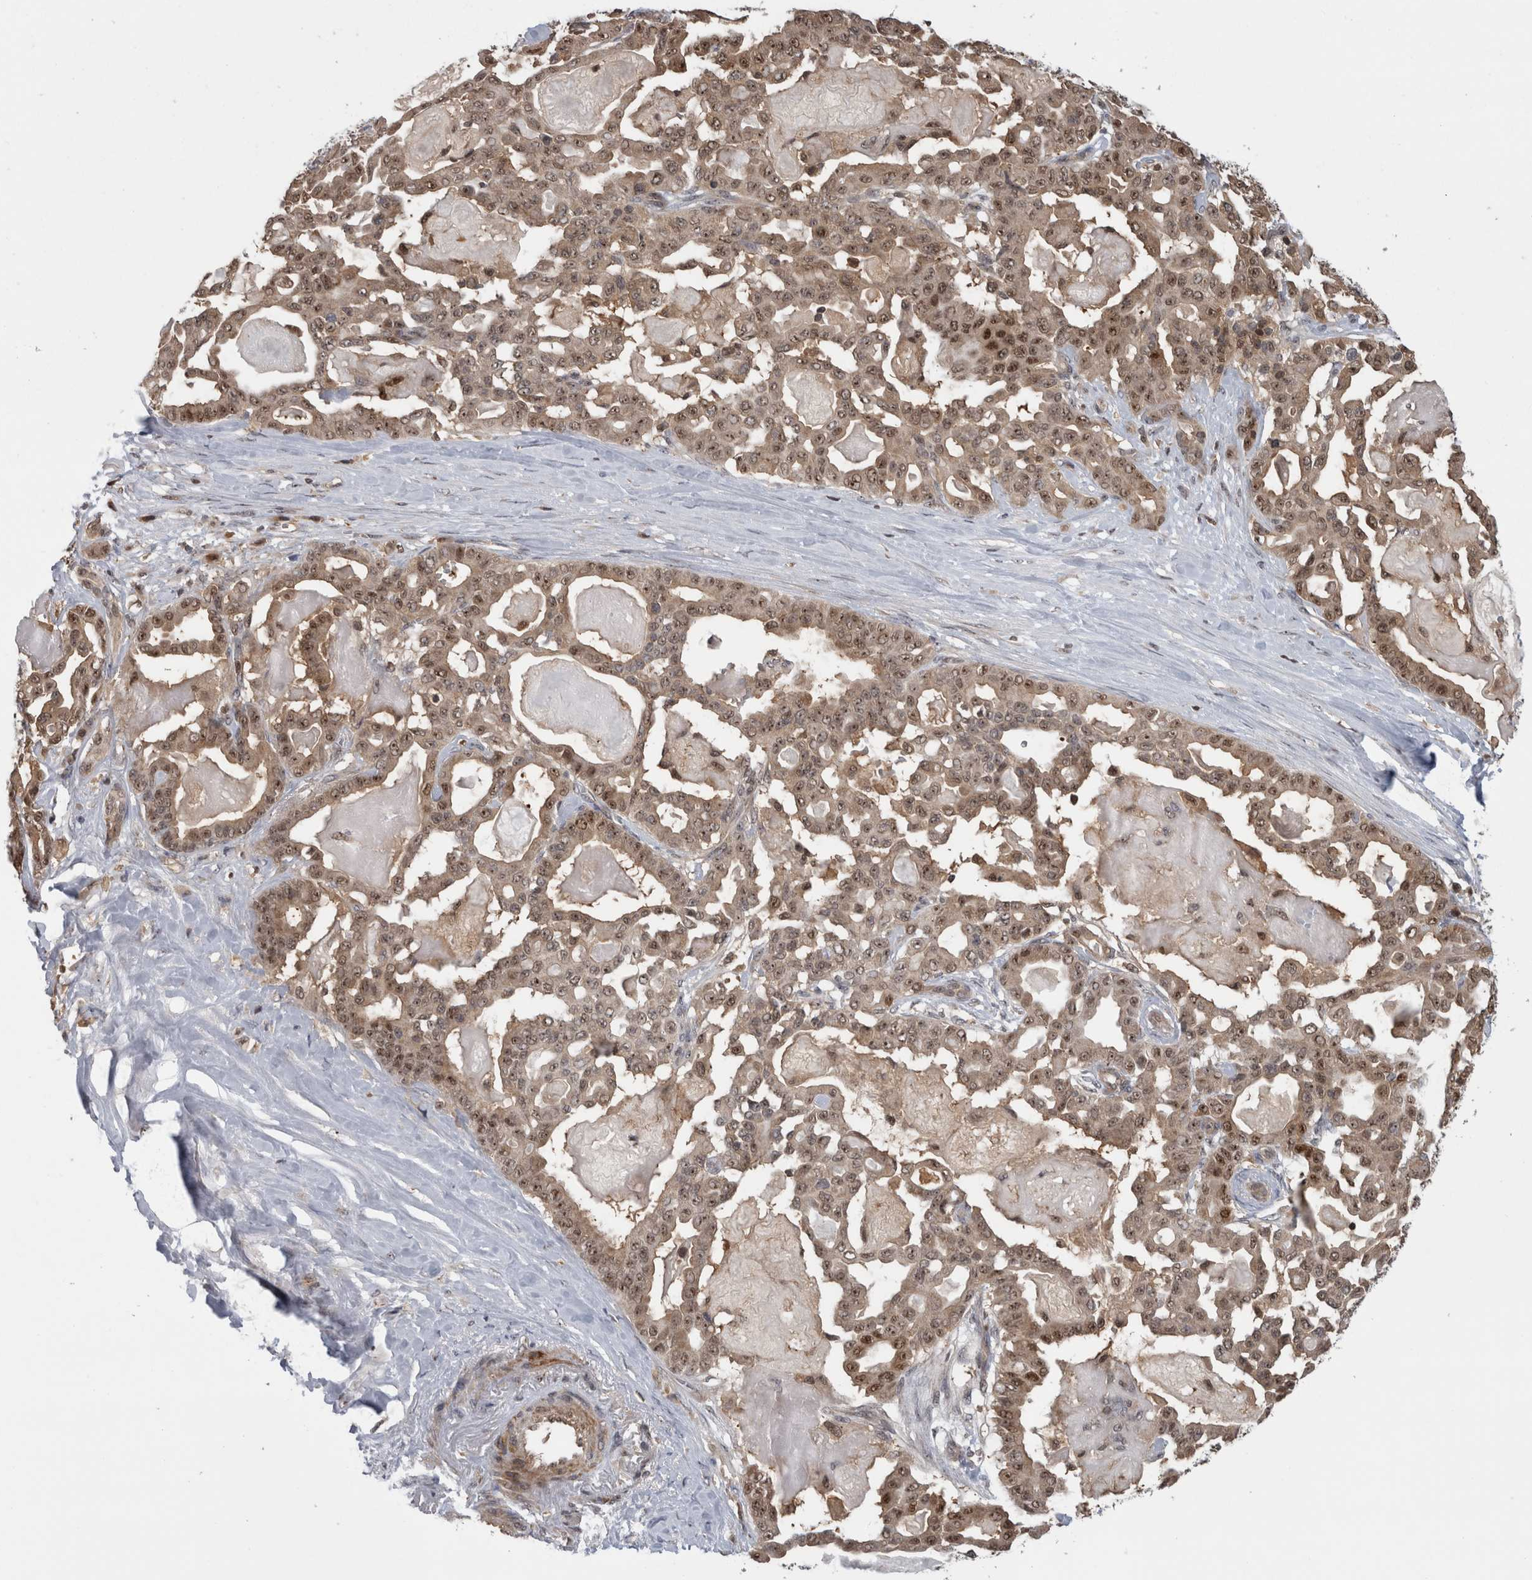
{"staining": {"intensity": "moderate", "quantity": ">75%", "location": "nuclear"}, "tissue": "pancreatic cancer", "cell_type": "Tumor cells", "image_type": "cancer", "snomed": [{"axis": "morphology", "description": "Adenocarcinoma, NOS"}, {"axis": "topography", "description": "Pancreas"}], "caption": "The image exhibits staining of adenocarcinoma (pancreatic), revealing moderate nuclear protein staining (brown color) within tumor cells.", "gene": "TDRD7", "patient": {"sex": "male", "age": 63}}